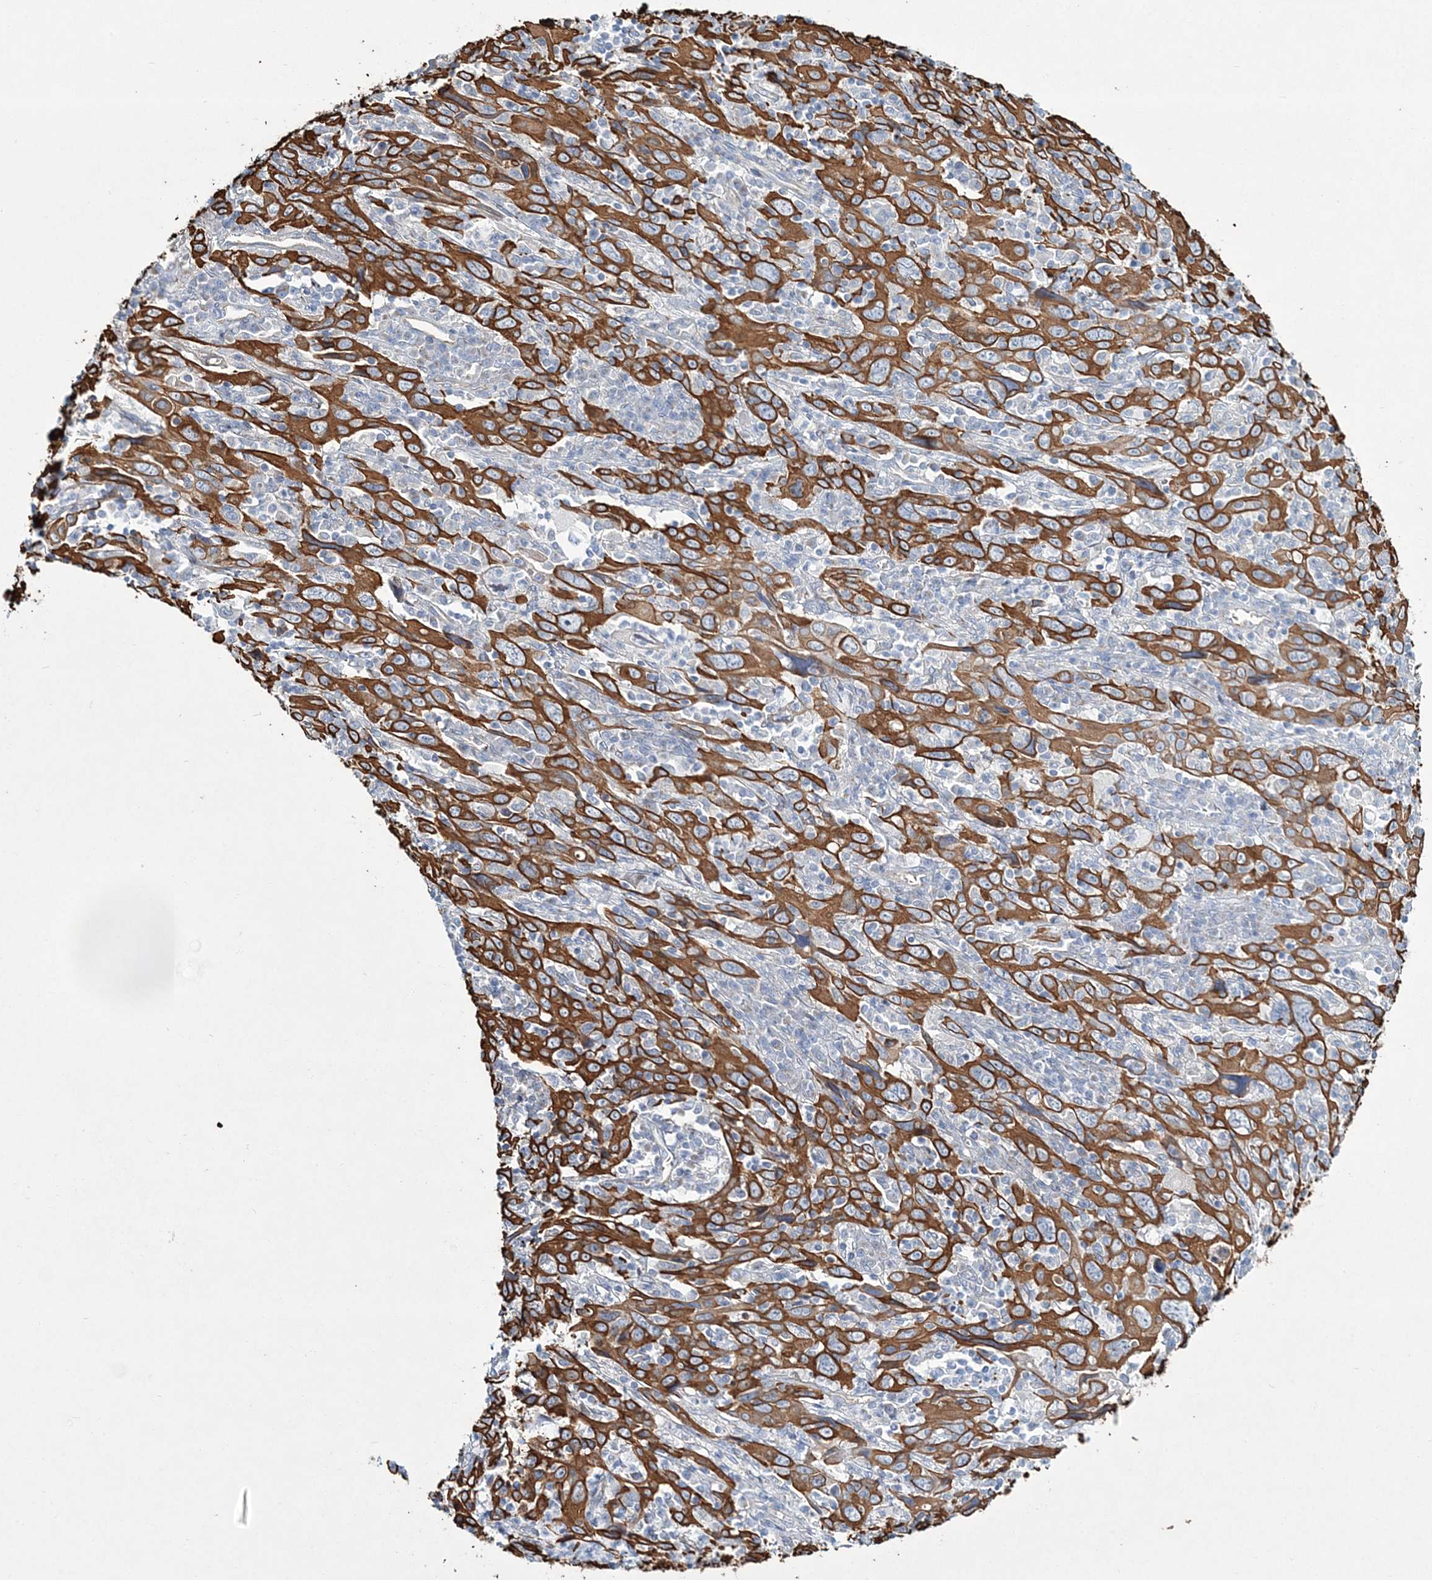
{"staining": {"intensity": "strong", "quantity": ">75%", "location": "cytoplasmic/membranous"}, "tissue": "cervical cancer", "cell_type": "Tumor cells", "image_type": "cancer", "snomed": [{"axis": "morphology", "description": "Squamous cell carcinoma, NOS"}, {"axis": "topography", "description": "Cervix"}], "caption": "Brown immunohistochemical staining in squamous cell carcinoma (cervical) demonstrates strong cytoplasmic/membranous expression in about >75% of tumor cells.", "gene": "ADGRL1", "patient": {"sex": "female", "age": 46}}